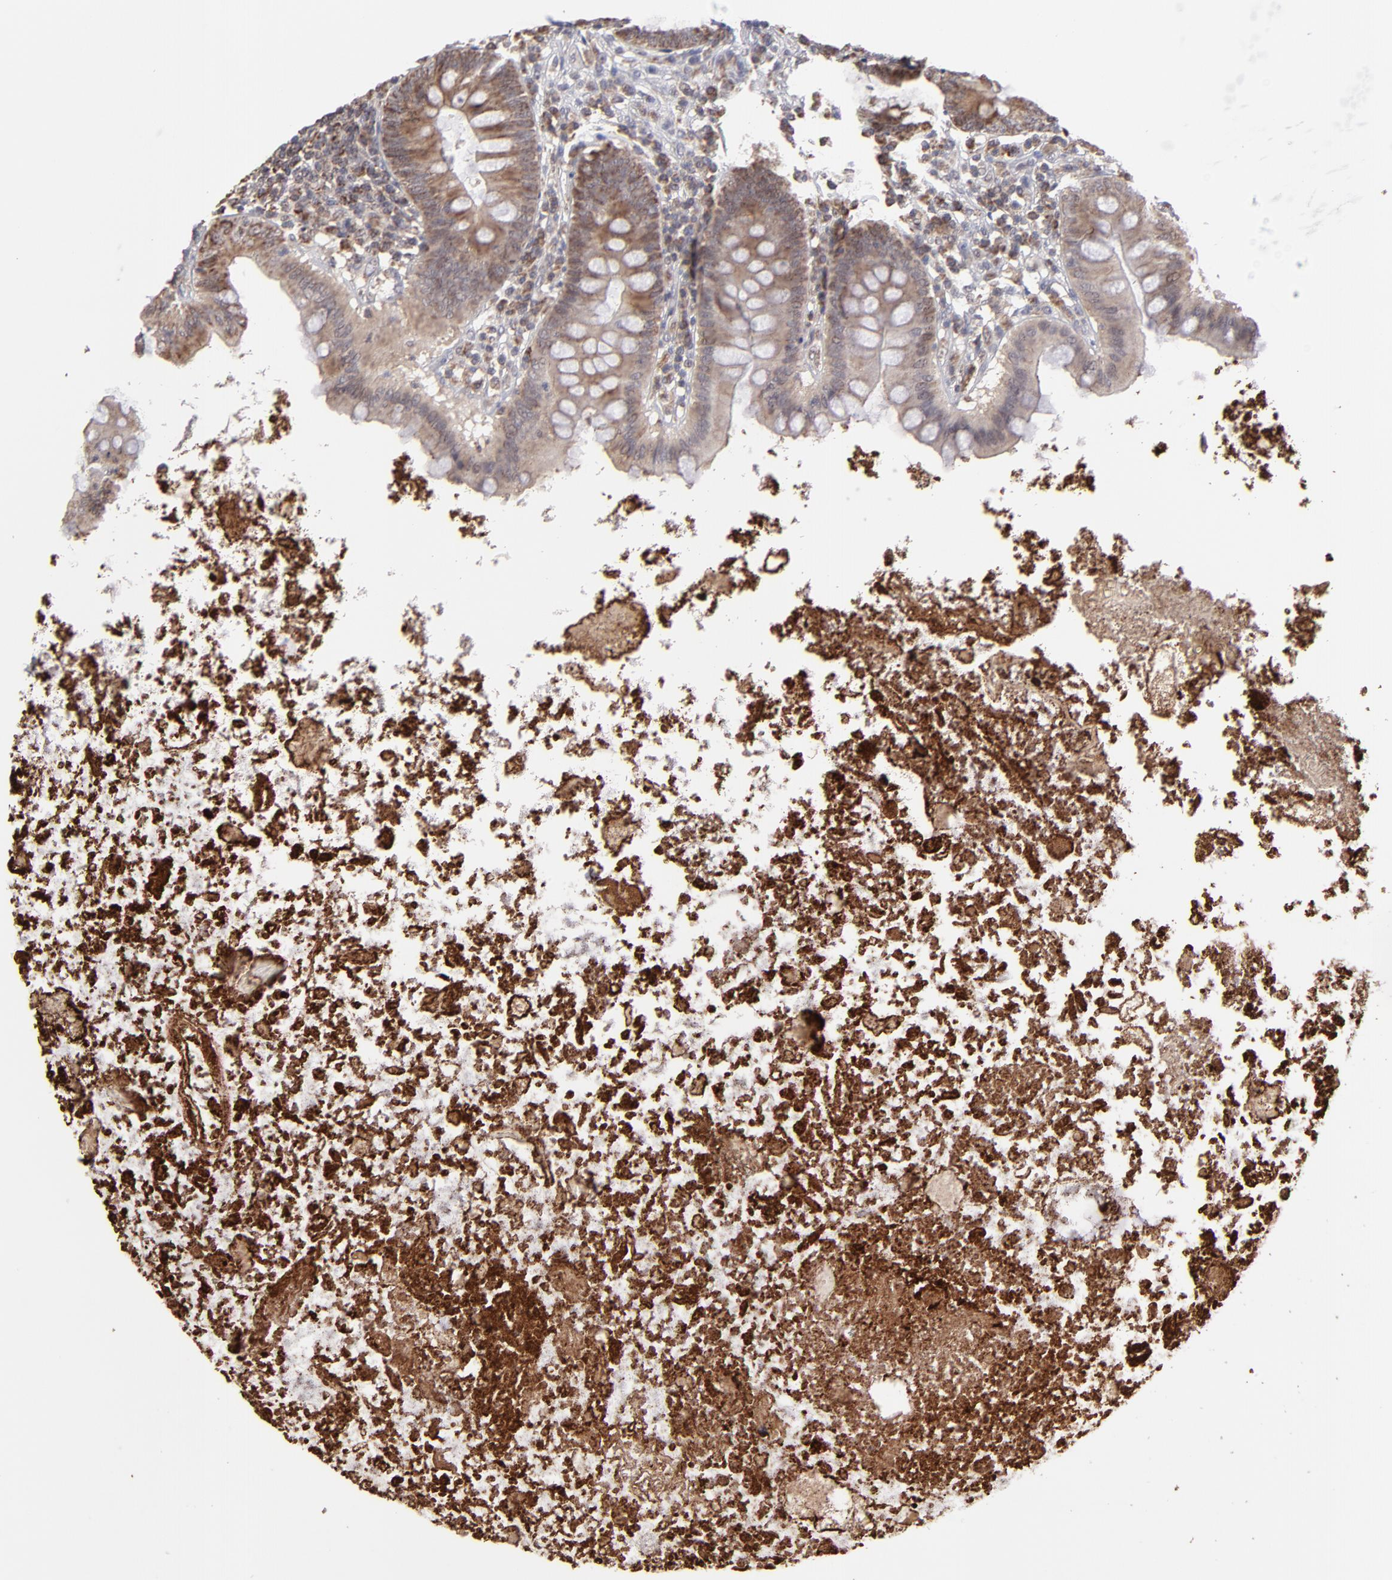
{"staining": {"intensity": "weak", "quantity": ">75%", "location": "cytoplasmic/membranous"}, "tissue": "appendix", "cell_type": "Glandular cells", "image_type": "normal", "snomed": [{"axis": "morphology", "description": "Normal tissue, NOS"}, {"axis": "topography", "description": "Appendix"}], "caption": "DAB (3,3'-diaminobenzidine) immunohistochemical staining of benign appendix demonstrates weak cytoplasmic/membranous protein positivity in about >75% of glandular cells.", "gene": "SLC15A1", "patient": {"sex": "female", "age": 82}}